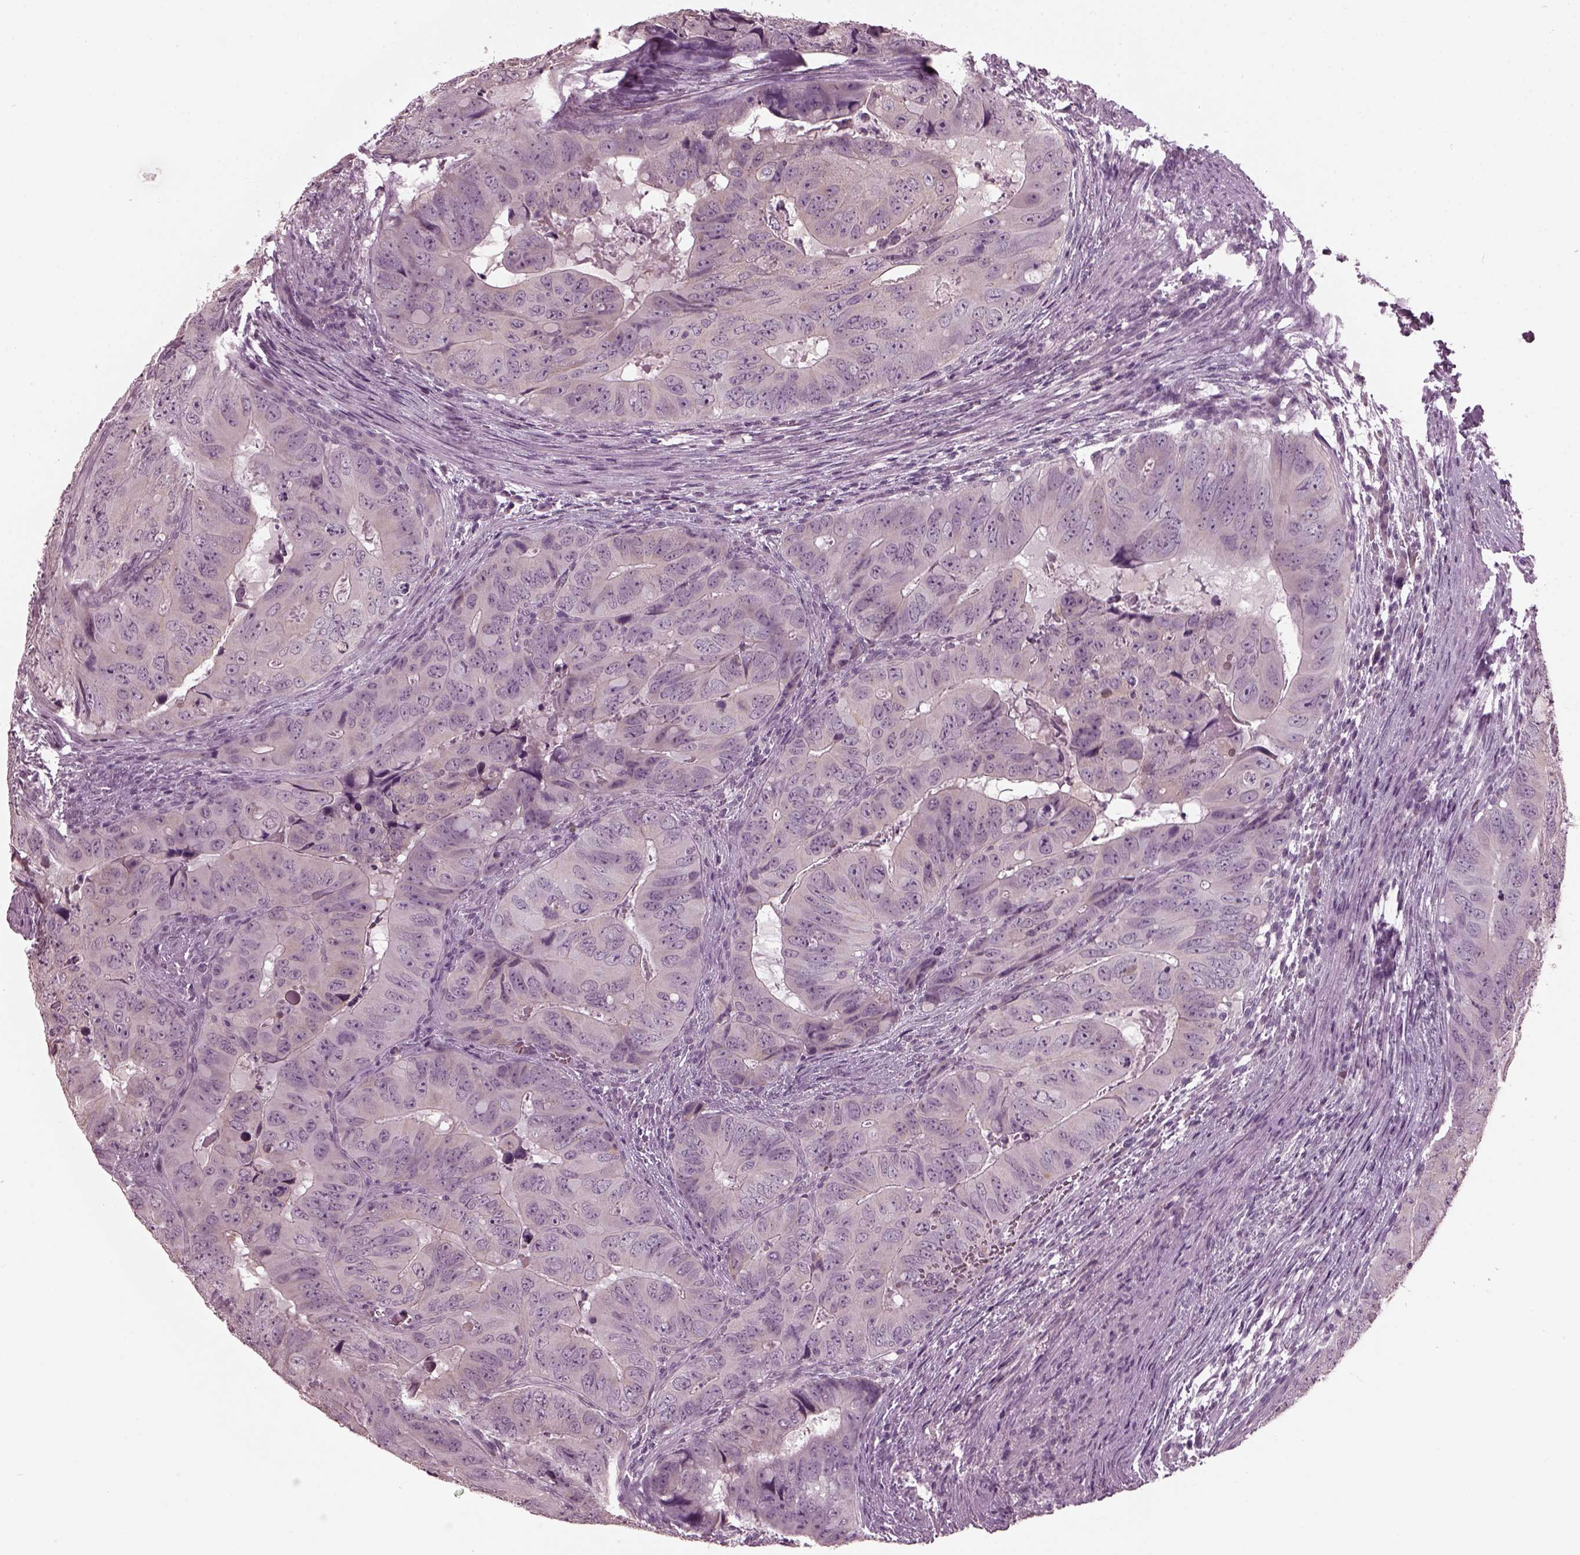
{"staining": {"intensity": "negative", "quantity": "none", "location": "none"}, "tissue": "colorectal cancer", "cell_type": "Tumor cells", "image_type": "cancer", "snomed": [{"axis": "morphology", "description": "Adenocarcinoma, NOS"}, {"axis": "topography", "description": "Colon"}], "caption": "Immunohistochemistry micrograph of human colorectal cancer (adenocarcinoma) stained for a protein (brown), which exhibits no staining in tumor cells. (IHC, brightfield microscopy, high magnification).", "gene": "CLCN4", "patient": {"sex": "male", "age": 79}}